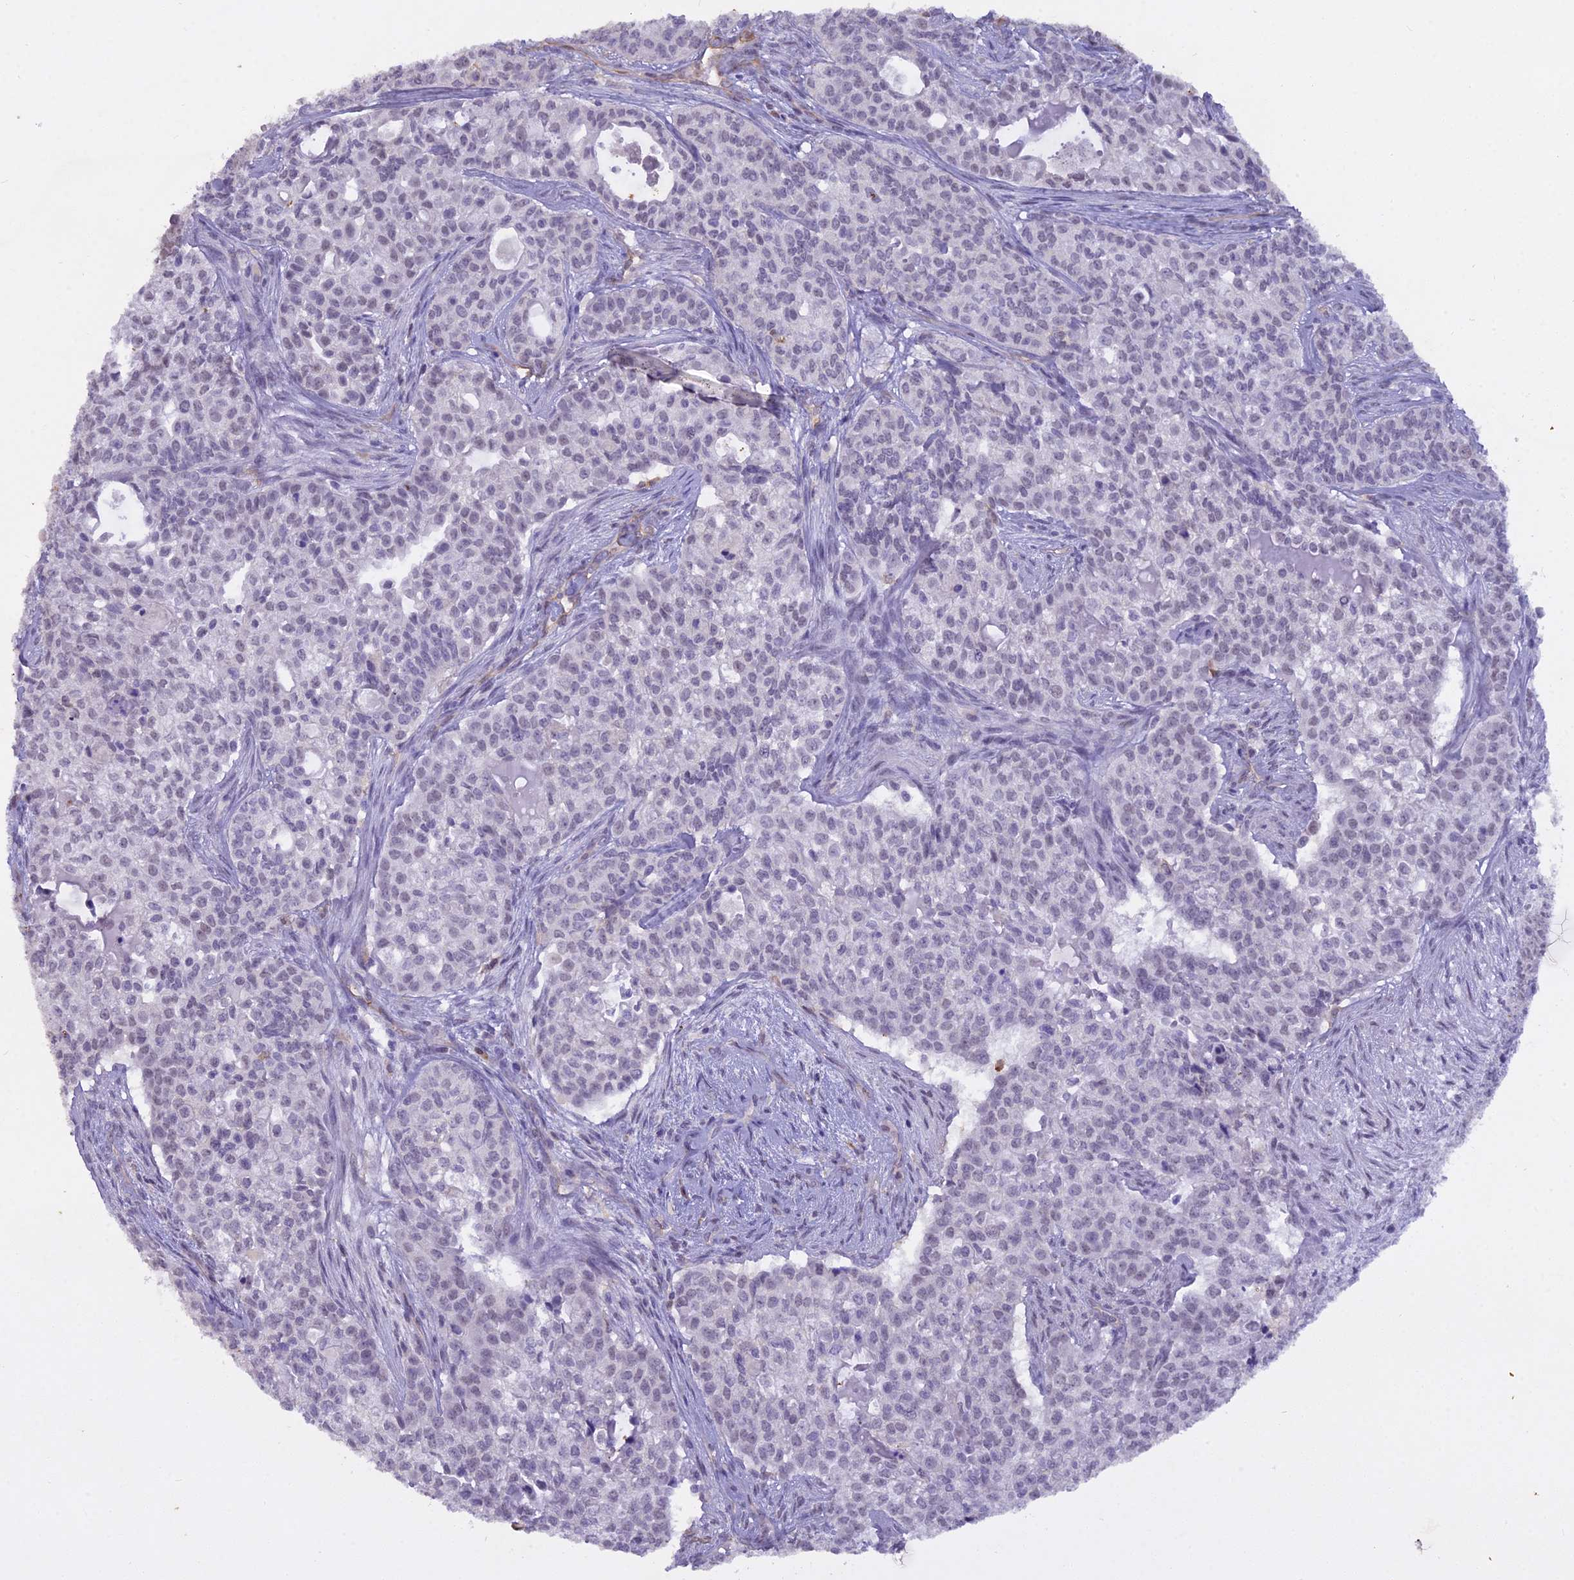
{"staining": {"intensity": "negative", "quantity": "none", "location": "none"}, "tissue": "head and neck cancer", "cell_type": "Tumor cells", "image_type": "cancer", "snomed": [{"axis": "morphology", "description": "Adenocarcinoma, NOS"}, {"axis": "topography", "description": "Head-Neck"}], "caption": "Image shows no protein positivity in tumor cells of head and neck cancer tissue. (DAB immunohistochemistry visualized using brightfield microscopy, high magnification).", "gene": "BLNK", "patient": {"sex": "male", "age": 81}}